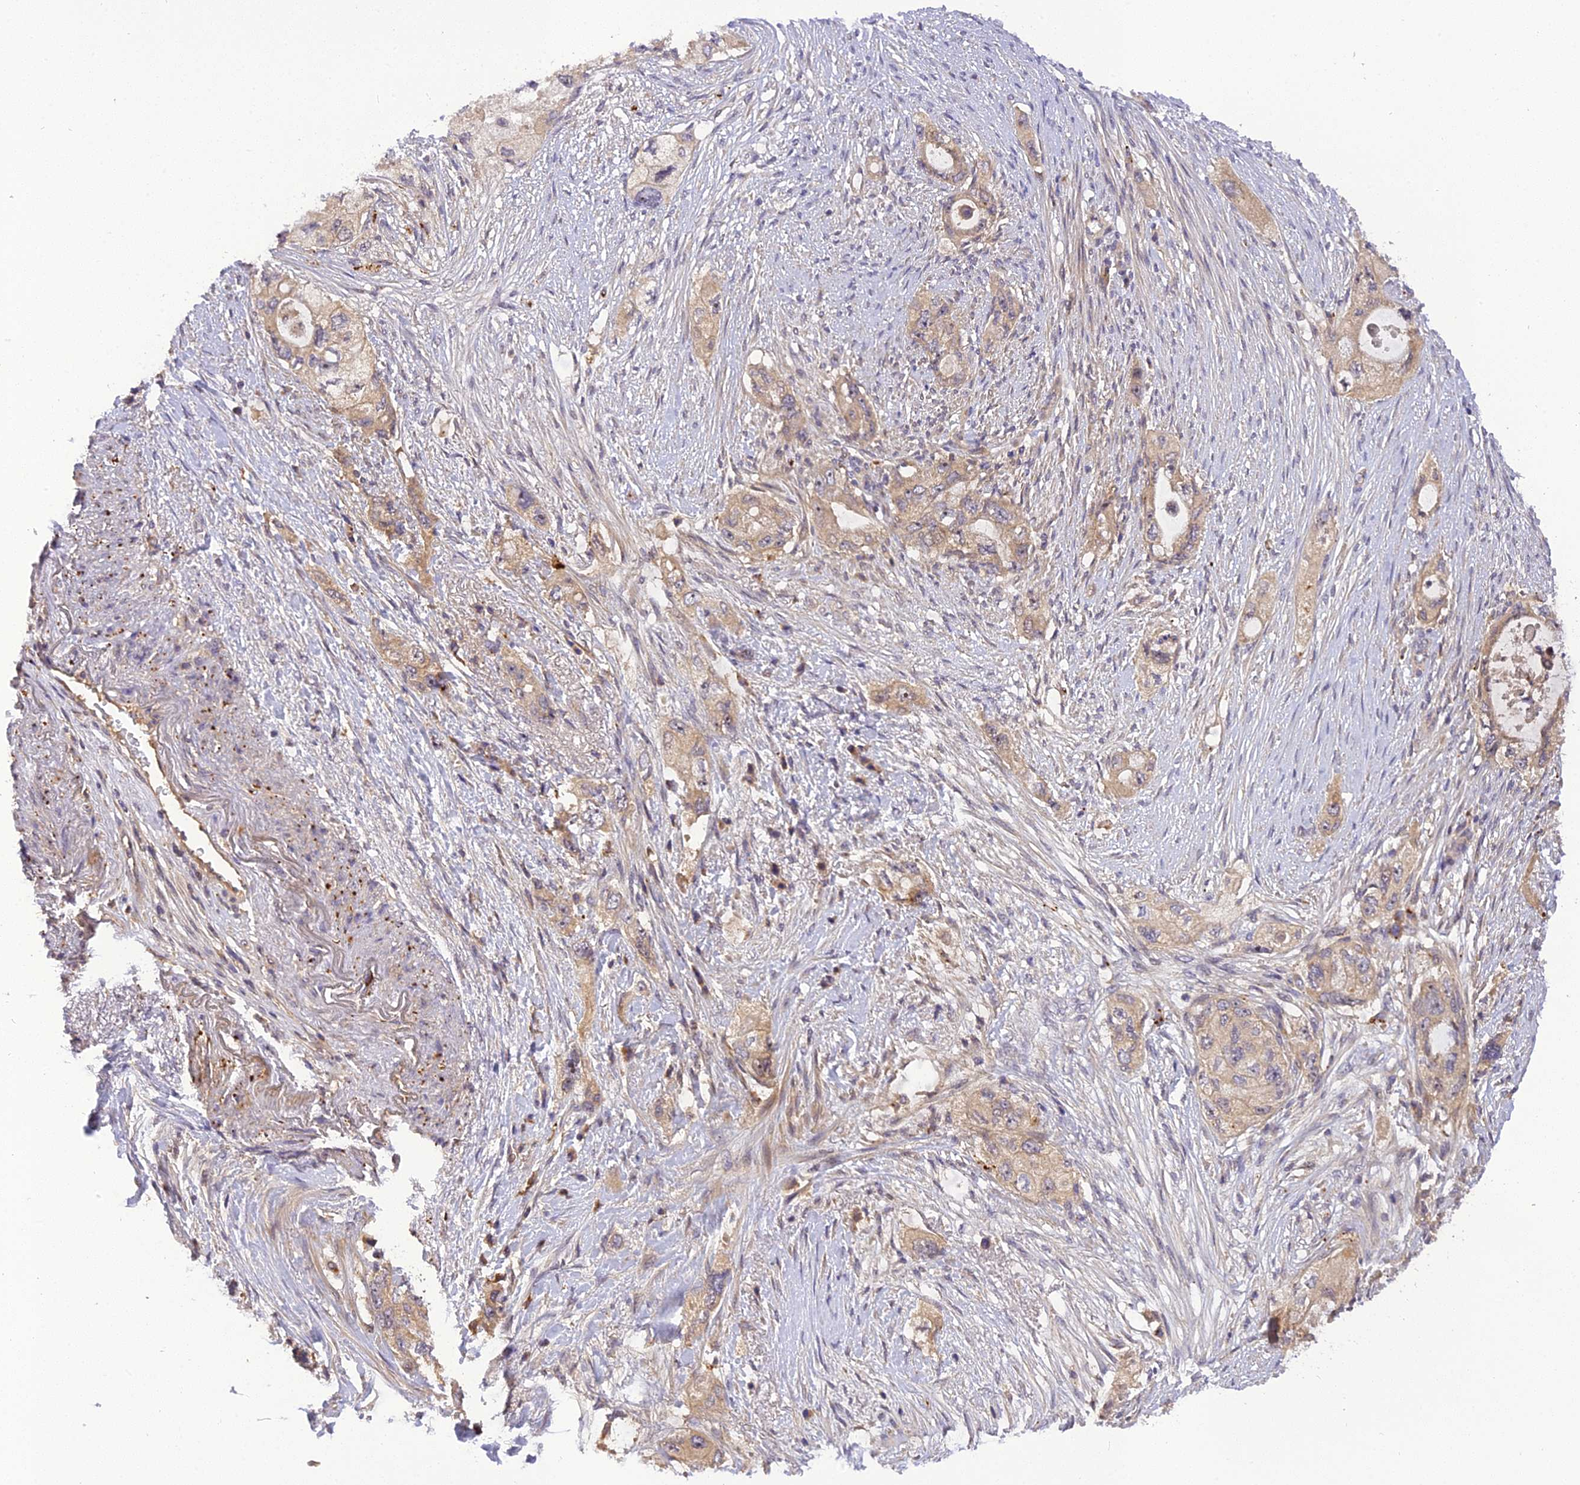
{"staining": {"intensity": "moderate", "quantity": "25%-75%", "location": "cytoplasmic/membranous"}, "tissue": "pancreatic cancer", "cell_type": "Tumor cells", "image_type": "cancer", "snomed": [{"axis": "morphology", "description": "Adenocarcinoma, NOS"}, {"axis": "topography", "description": "Pancreas"}], "caption": "Human pancreatic cancer stained with a protein marker exhibits moderate staining in tumor cells.", "gene": "FNIP2", "patient": {"sex": "female", "age": 73}}